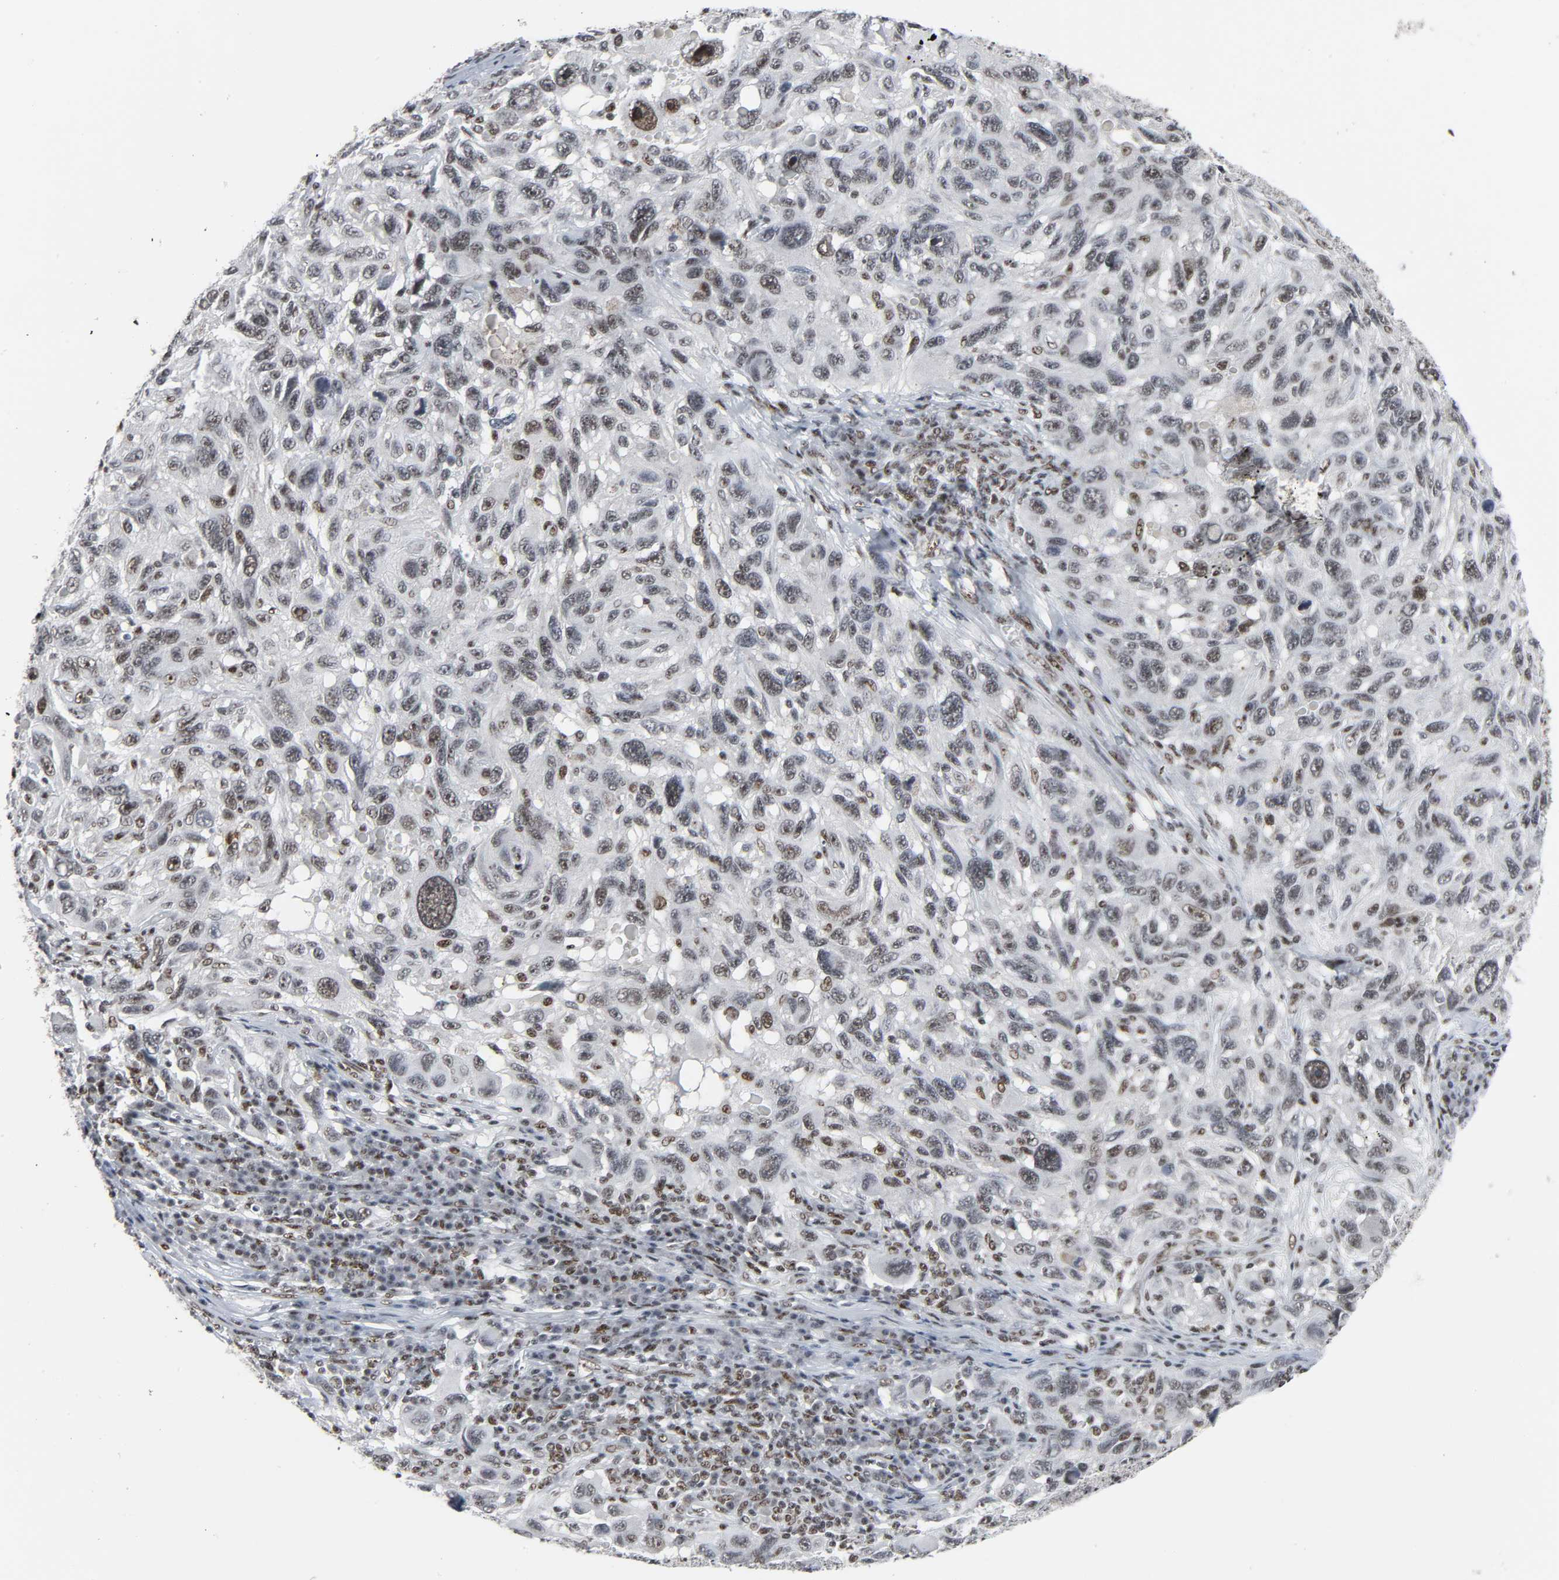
{"staining": {"intensity": "weak", "quantity": ">75%", "location": "nuclear"}, "tissue": "melanoma", "cell_type": "Tumor cells", "image_type": "cancer", "snomed": [{"axis": "morphology", "description": "Malignant melanoma, NOS"}, {"axis": "topography", "description": "Skin"}], "caption": "Approximately >75% of tumor cells in malignant melanoma reveal weak nuclear protein positivity as visualized by brown immunohistochemical staining.", "gene": "CDK7", "patient": {"sex": "male", "age": 53}}